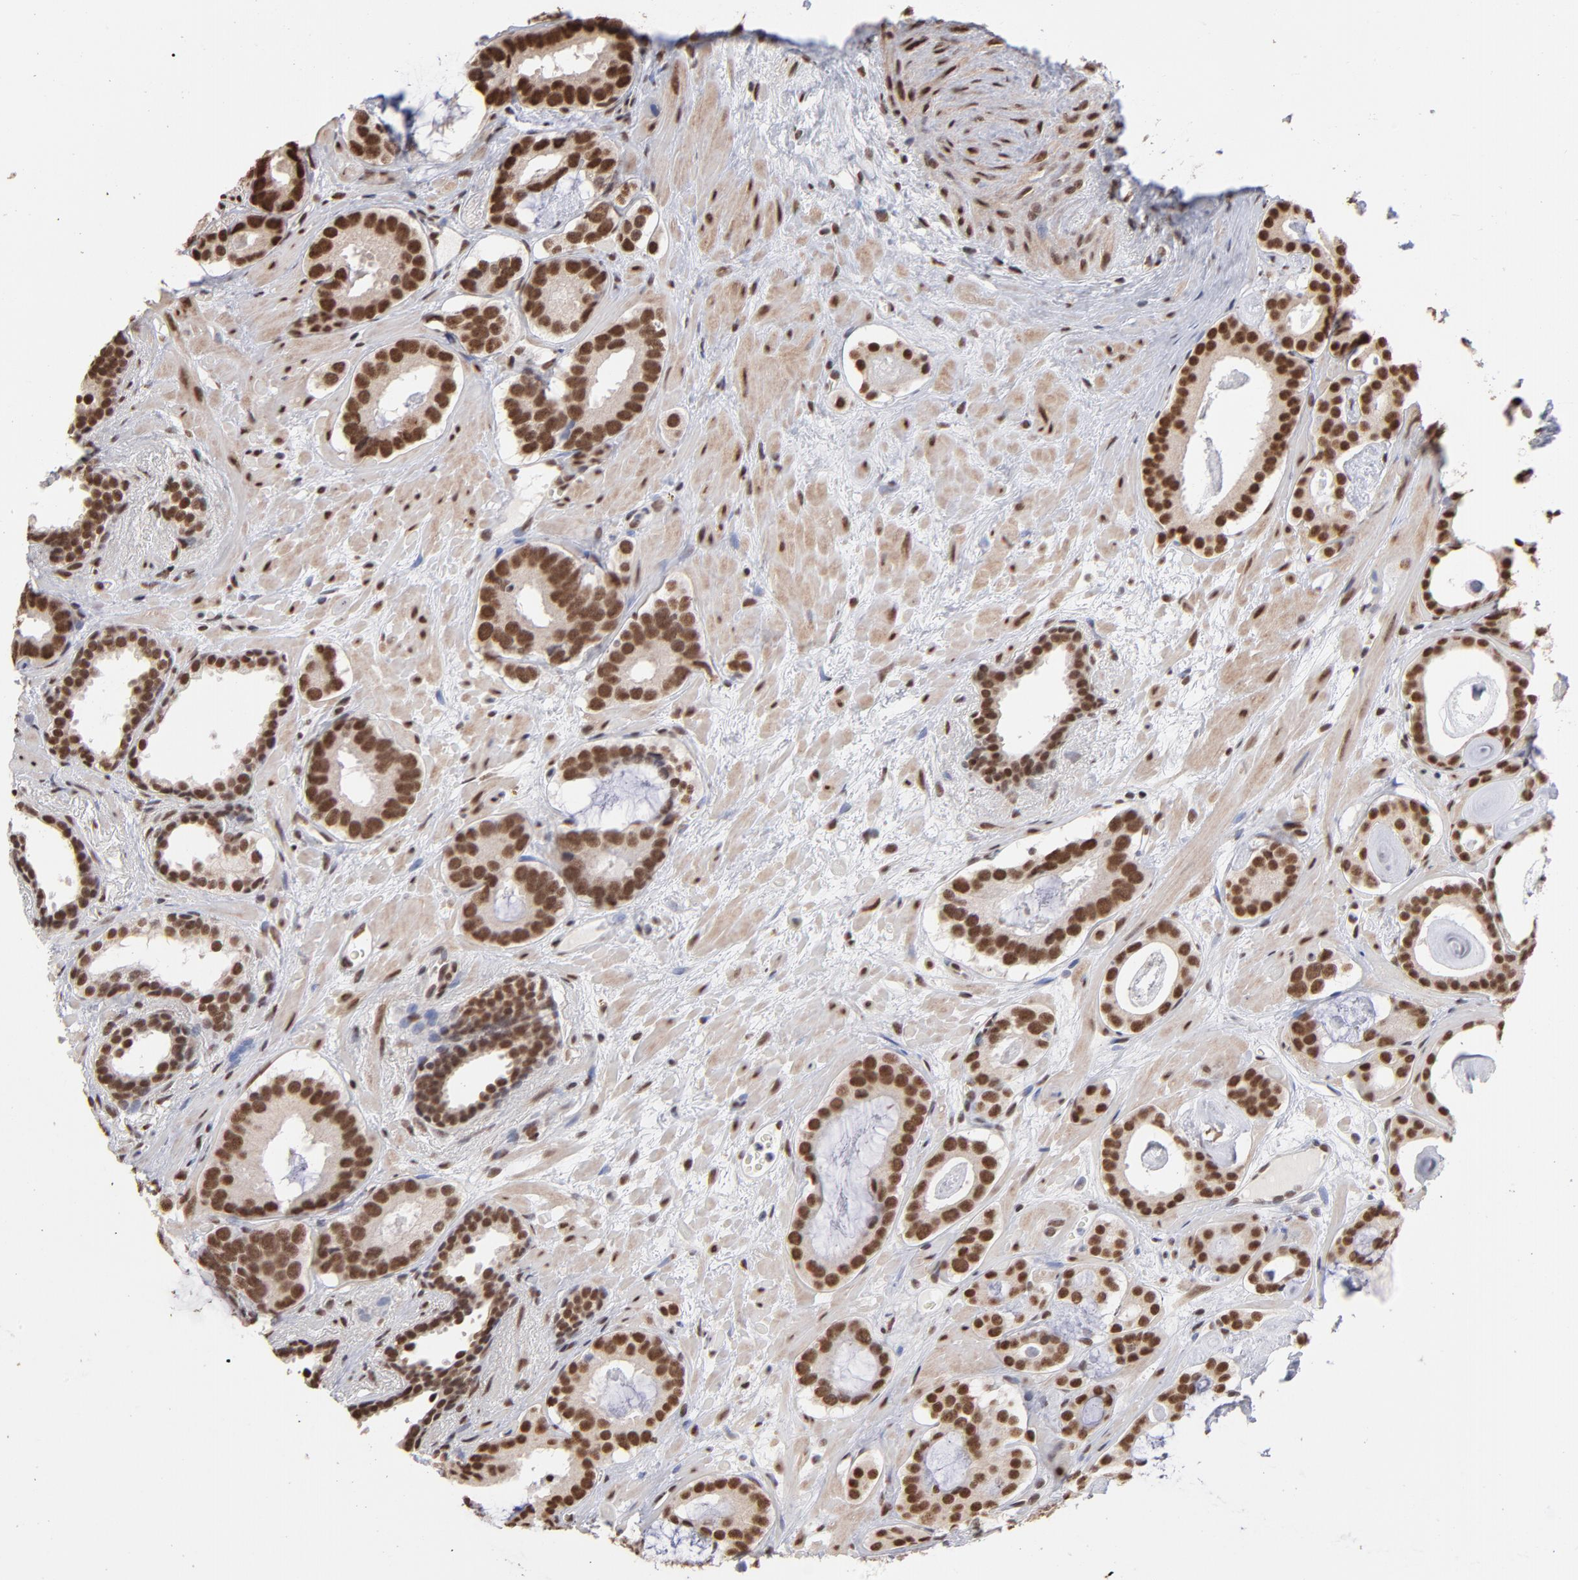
{"staining": {"intensity": "strong", "quantity": ">75%", "location": "nuclear"}, "tissue": "prostate cancer", "cell_type": "Tumor cells", "image_type": "cancer", "snomed": [{"axis": "morphology", "description": "Adenocarcinoma, Low grade"}, {"axis": "topography", "description": "Prostate"}], "caption": "Human prostate cancer stained with a protein marker demonstrates strong staining in tumor cells.", "gene": "ZNF3", "patient": {"sex": "male", "age": 57}}